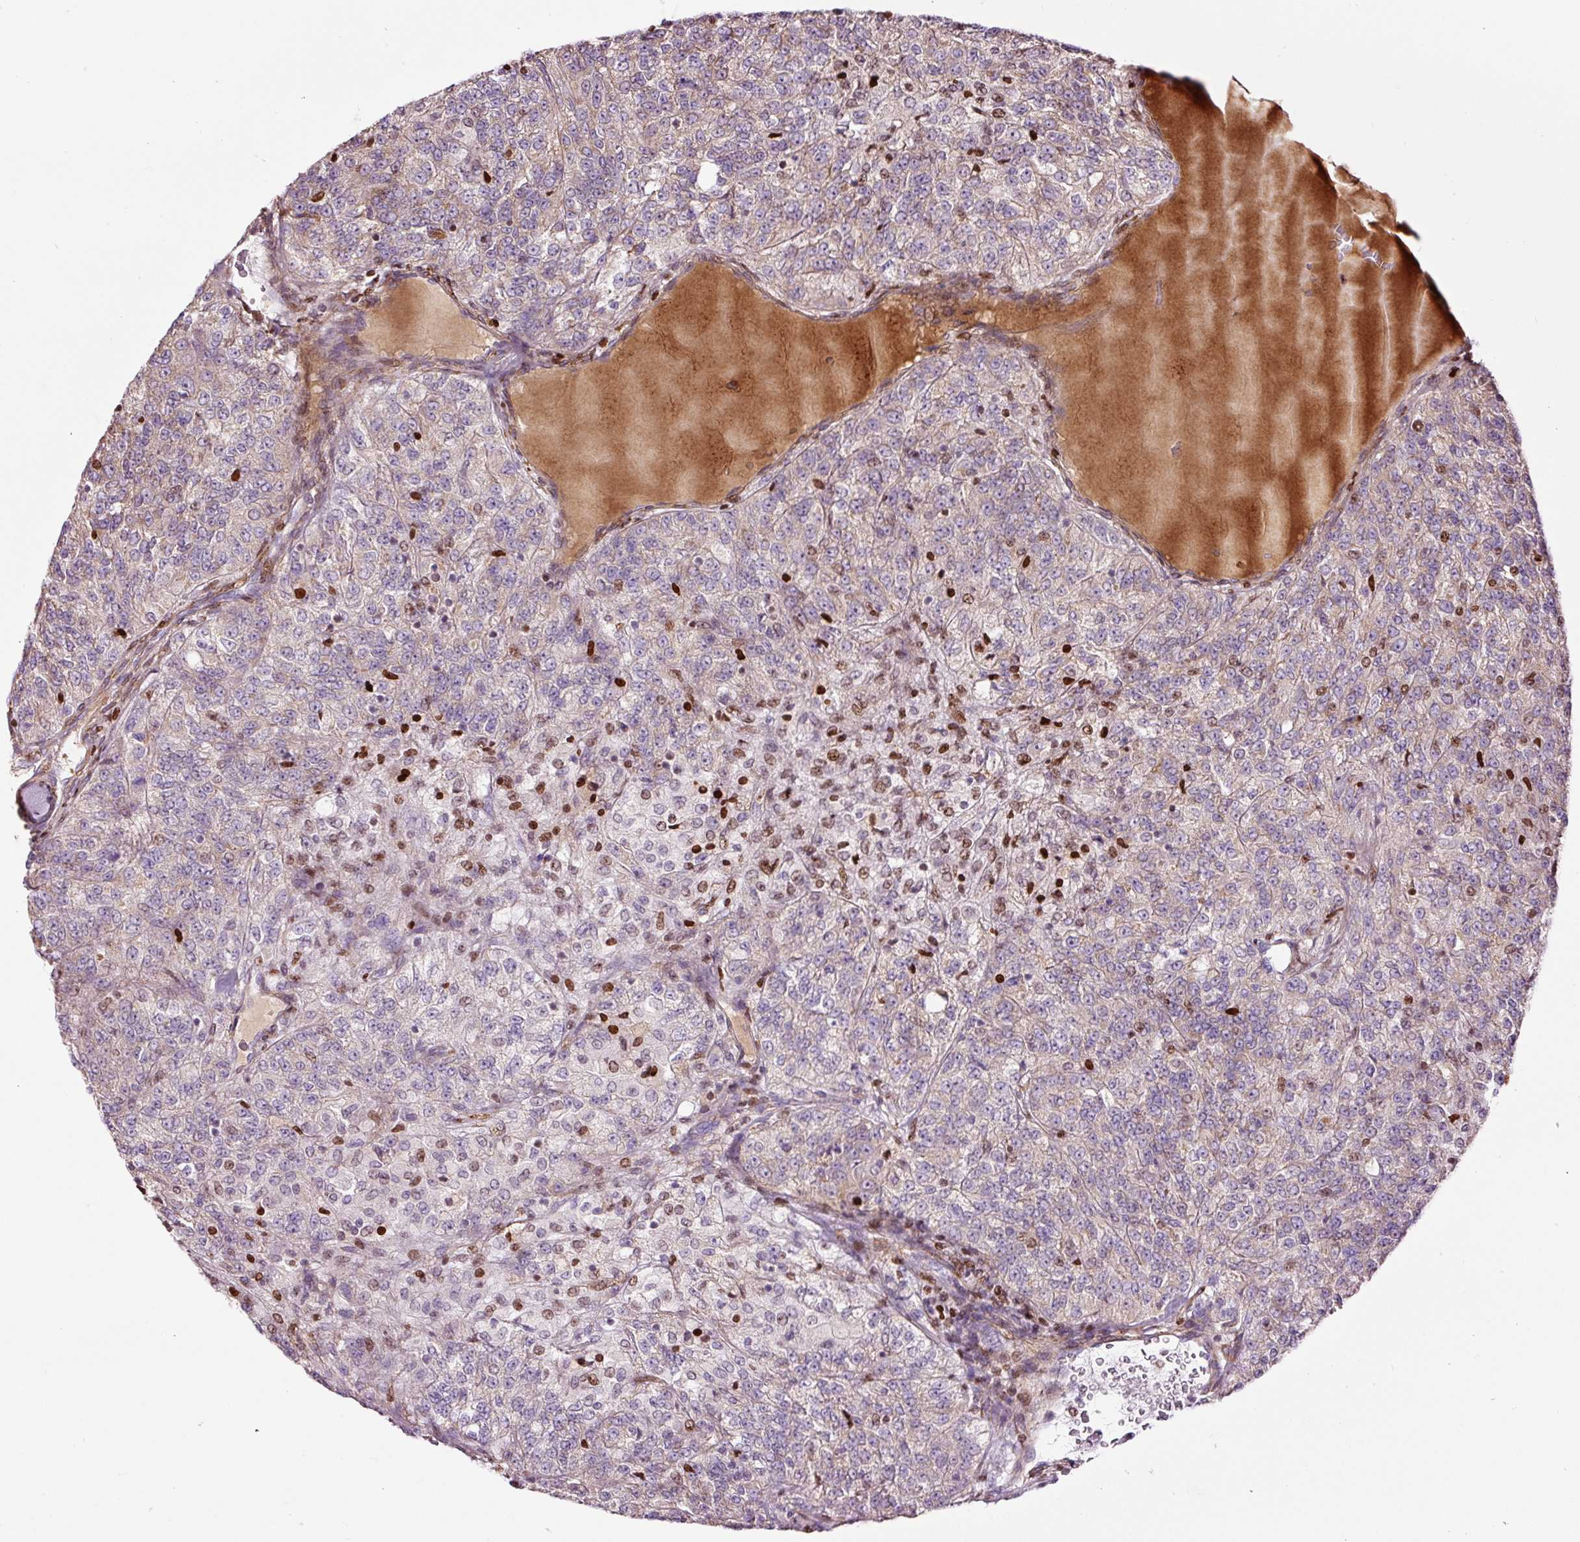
{"staining": {"intensity": "moderate", "quantity": "<25%", "location": "nuclear"}, "tissue": "renal cancer", "cell_type": "Tumor cells", "image_type": "cancer", "snomed": [{"axis": "morphology", "description": "Adenocarcinoma, NOS"}, {"axis": "topography", "description": "Kidney"}], "caption": "Immunohistochemistry of adenocarcinoma (renal) reveals low levels of moderate nuclear positivity in about <25% of tumor cells. The staining was performed using DAB, with brown indicating positive protein expression. Nuclei are stained blue with hematoxylin.", "gene": "TMEM8B", "patient": {"sex": "female", "age": 63}}